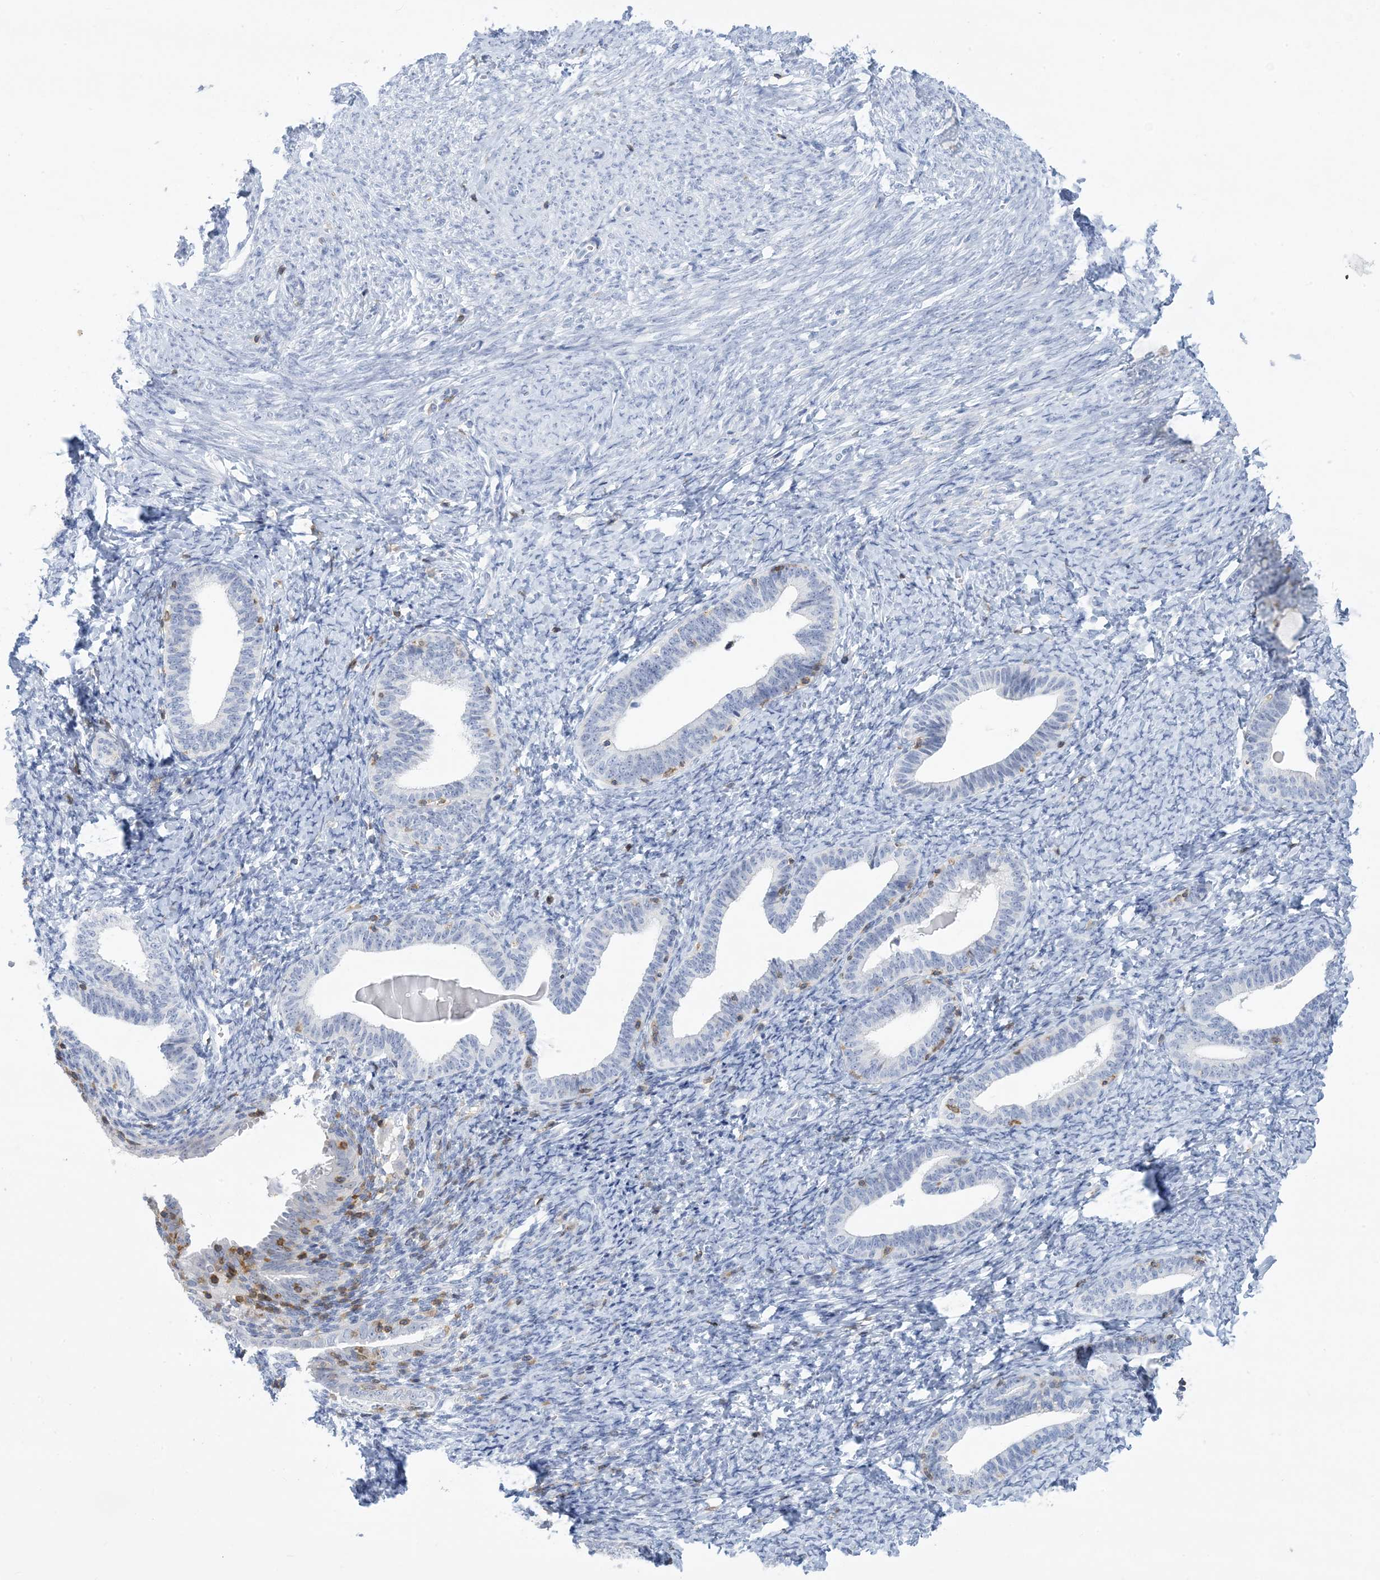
{"staining": {"intensity": "negative", "quantity": "none", "location": "none"}, "tissue": "endometrium", "cell_type": "Cells in endometrial stroma", "image_type": "normal", "snomed": [{"axis": "morphology", "description": "Normal tissue, NOS"}, {"axis": "topography", "description": "Endometrium"}], "caption": "High magnification brightfield microscopy of unremarkable endometrium stained with DAB (brown) and counterstained with hematoxylin (blue): cells in endometrial stroma show no significant staining.", "gene": "PSD4", "patient": {"sex": "female", "age": 72}}